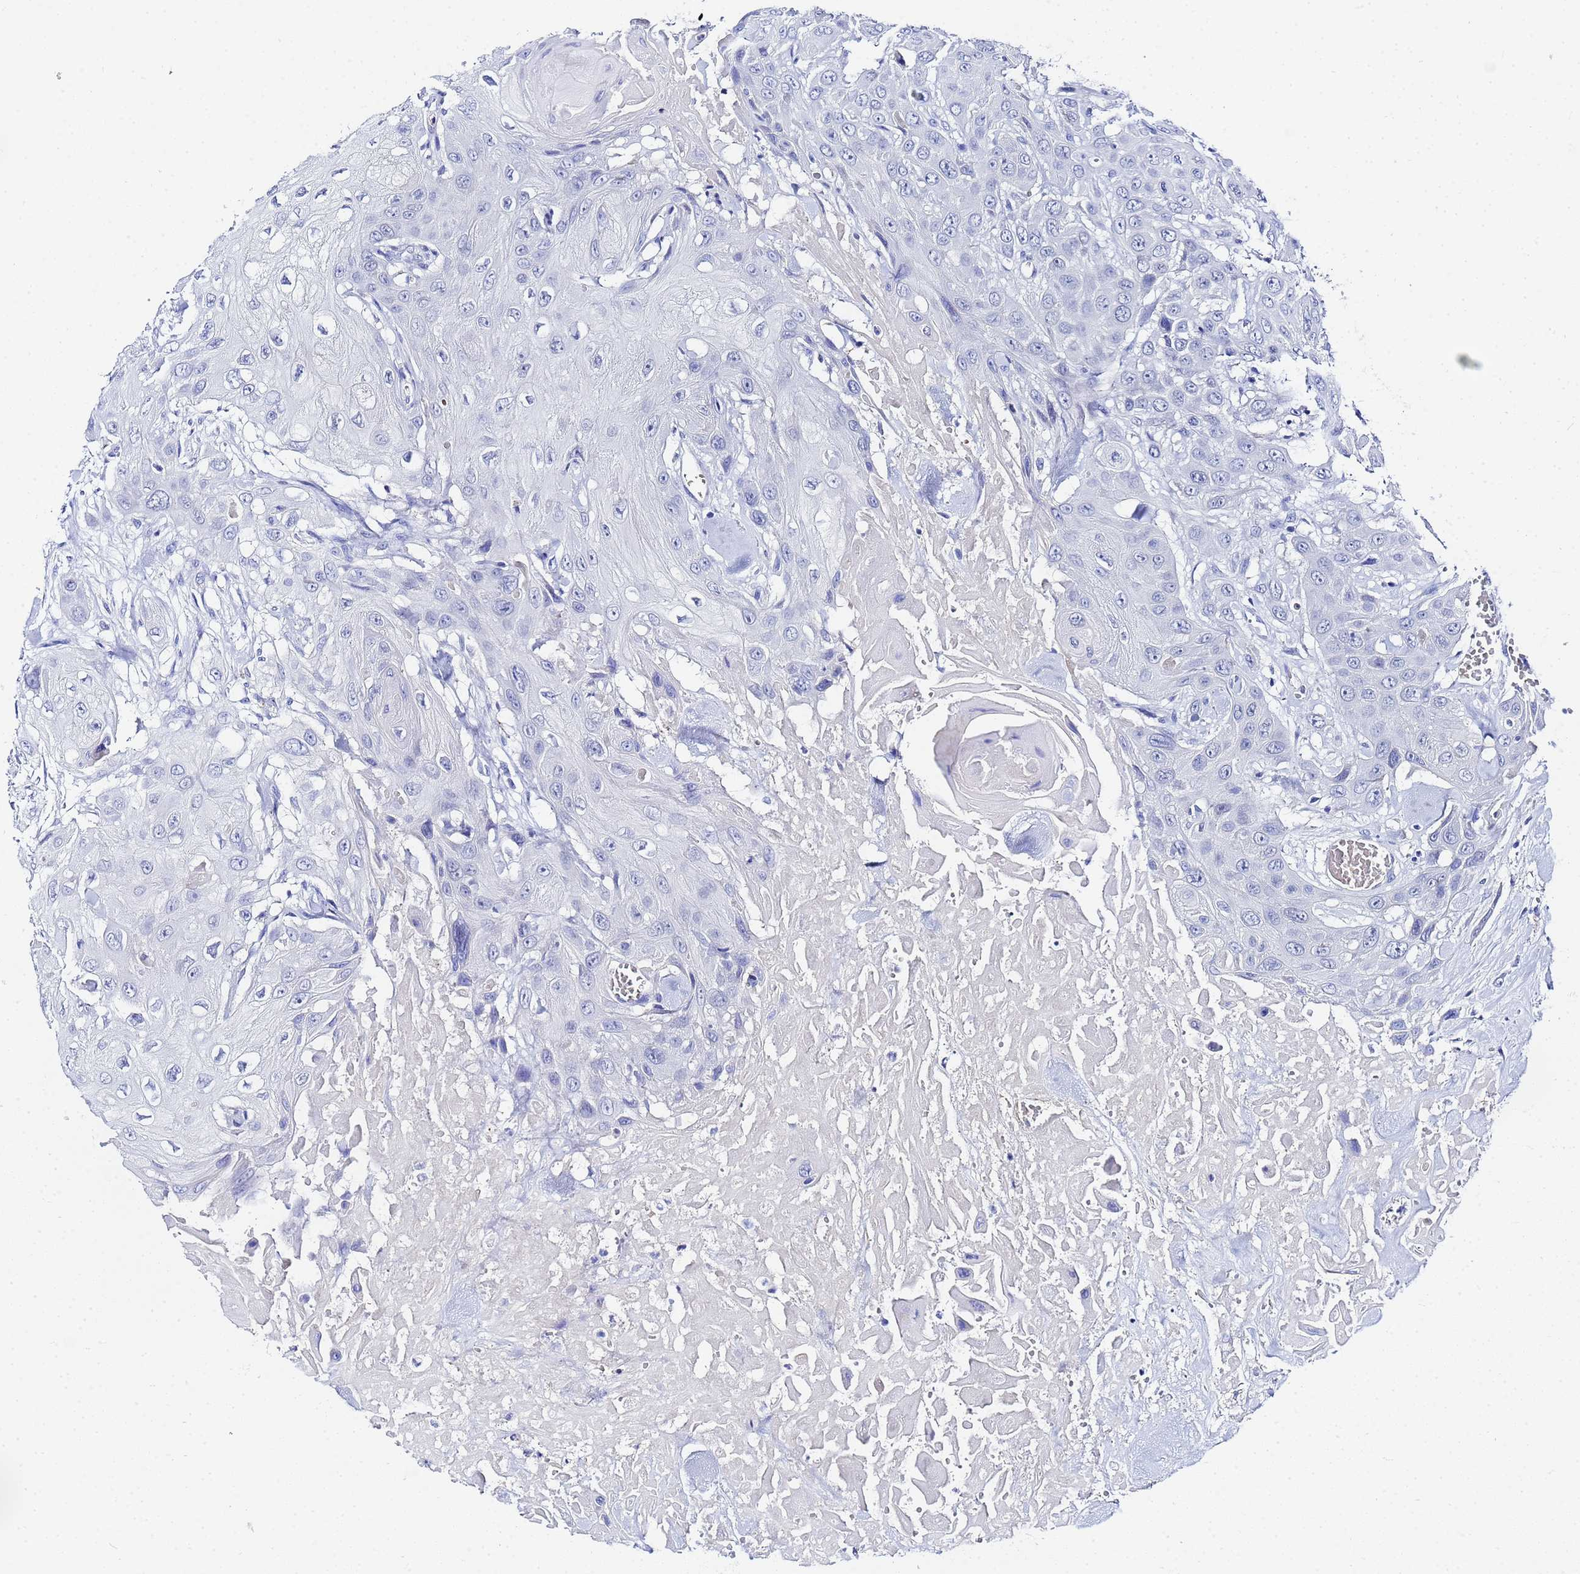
{"staining": {"intensity": "negative", "quantity": "none", "location": "none"}, "tissue": "head and neck cancer", "cell_type": "Tumor cells", "image_type": "cancer", "snomed": [{"axis": "morphology", "description": "Squamous cell carcinoma, NOS"}, {"axis": "topography", "description": "Head-Neck"}], "caption": "Human head and neck squamous cell carcinoma stained for a protein using immunohistochemistry exhibits no expression in tumor cells.", "gene": "ZNF26", "patient": {"sex": "male", "age": 81}}